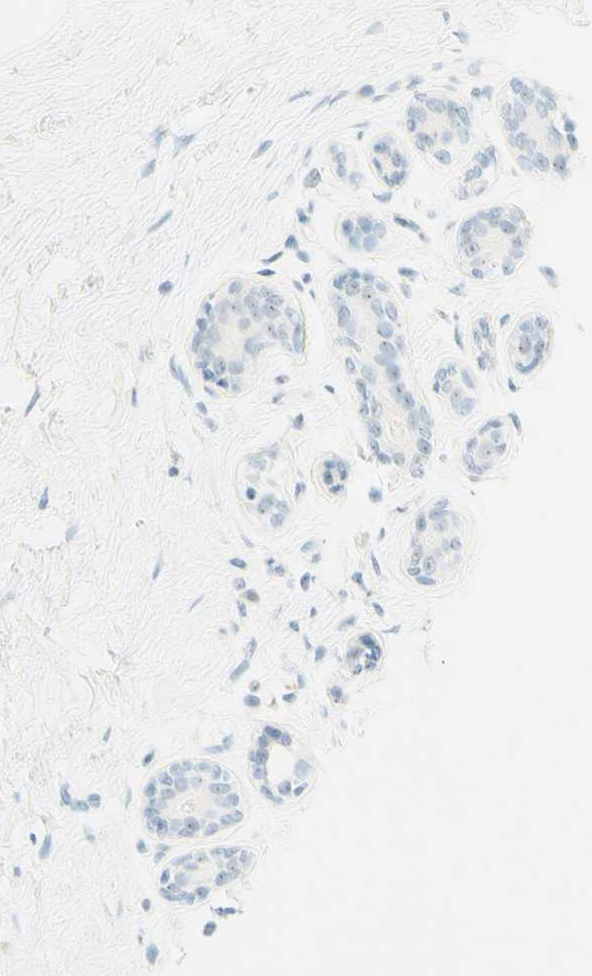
{"staining": {"intensity": "negative", "quantity": "none", "location": "none"}, "tissue": "breast cancer", "cell_type": "Tumor cells", "image_type": "cancer", "snomed": [{"axis": "morphology", "description": "Normal tissue, NOS"}, {"axis": "morphology", "description": "Duct carcinoma"}, {"axis": "topography", "description": "Breast"}], "caption": "Immunohistochemistry (IHC) histopathology image of invasive ductal carcinoma (breast) stained for a protein (brown), which reveals no staining in tumor cells. (Stains: DAB (3,3'-diaminobenzidine) immunohistochemistry with hematoxylin counter stain, Microscopy: brightfield microscopy at high magnification).", "gene": "FMR1NB", "patient": {"sex": "female", "age": 39}}